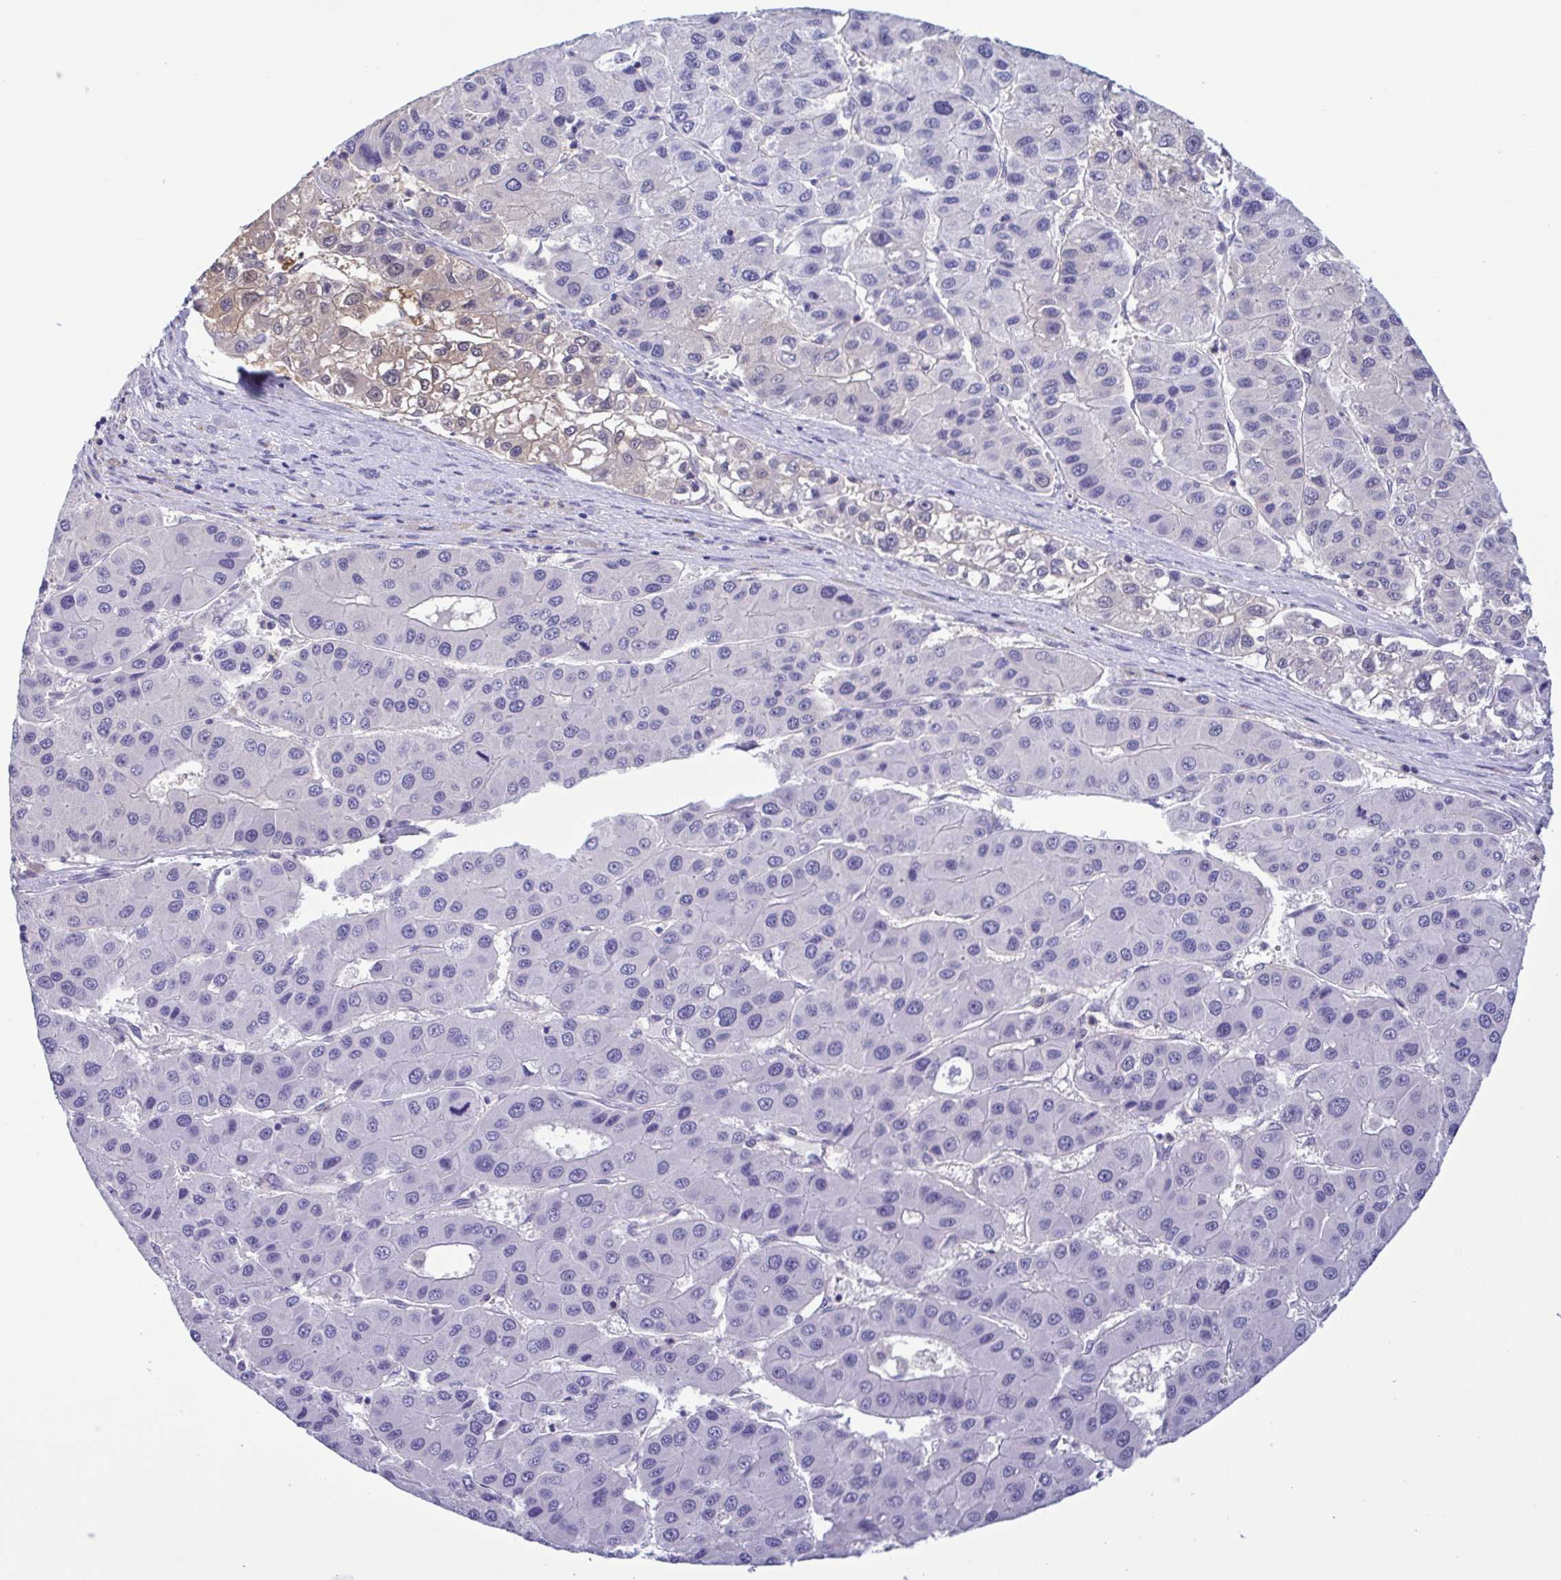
{"staining": {"intensity": "weak", "quantity": "<25%", "location": "cytoplasmic/membranous"}, "tissue": "liver cancer", "cell_type": "Tumor cells", "image_type": "cancer", "snomed": [{"axis": "morphology", "description": "Carcinoma, Hepatocellular, NOS"}, {"axis": "topography", "description": "Liver"}], "caption": "Liver cancer was stained to show a protein in brown. There is no significant expression in tumor cells. The staining was performed using DAB to visualize the protein expression in brown, while the nuclei were stained in blue with hematoxylin (Magnification: 20x).", "gene": "LDHC", "patient": {"sex": "male", "age": 73}}